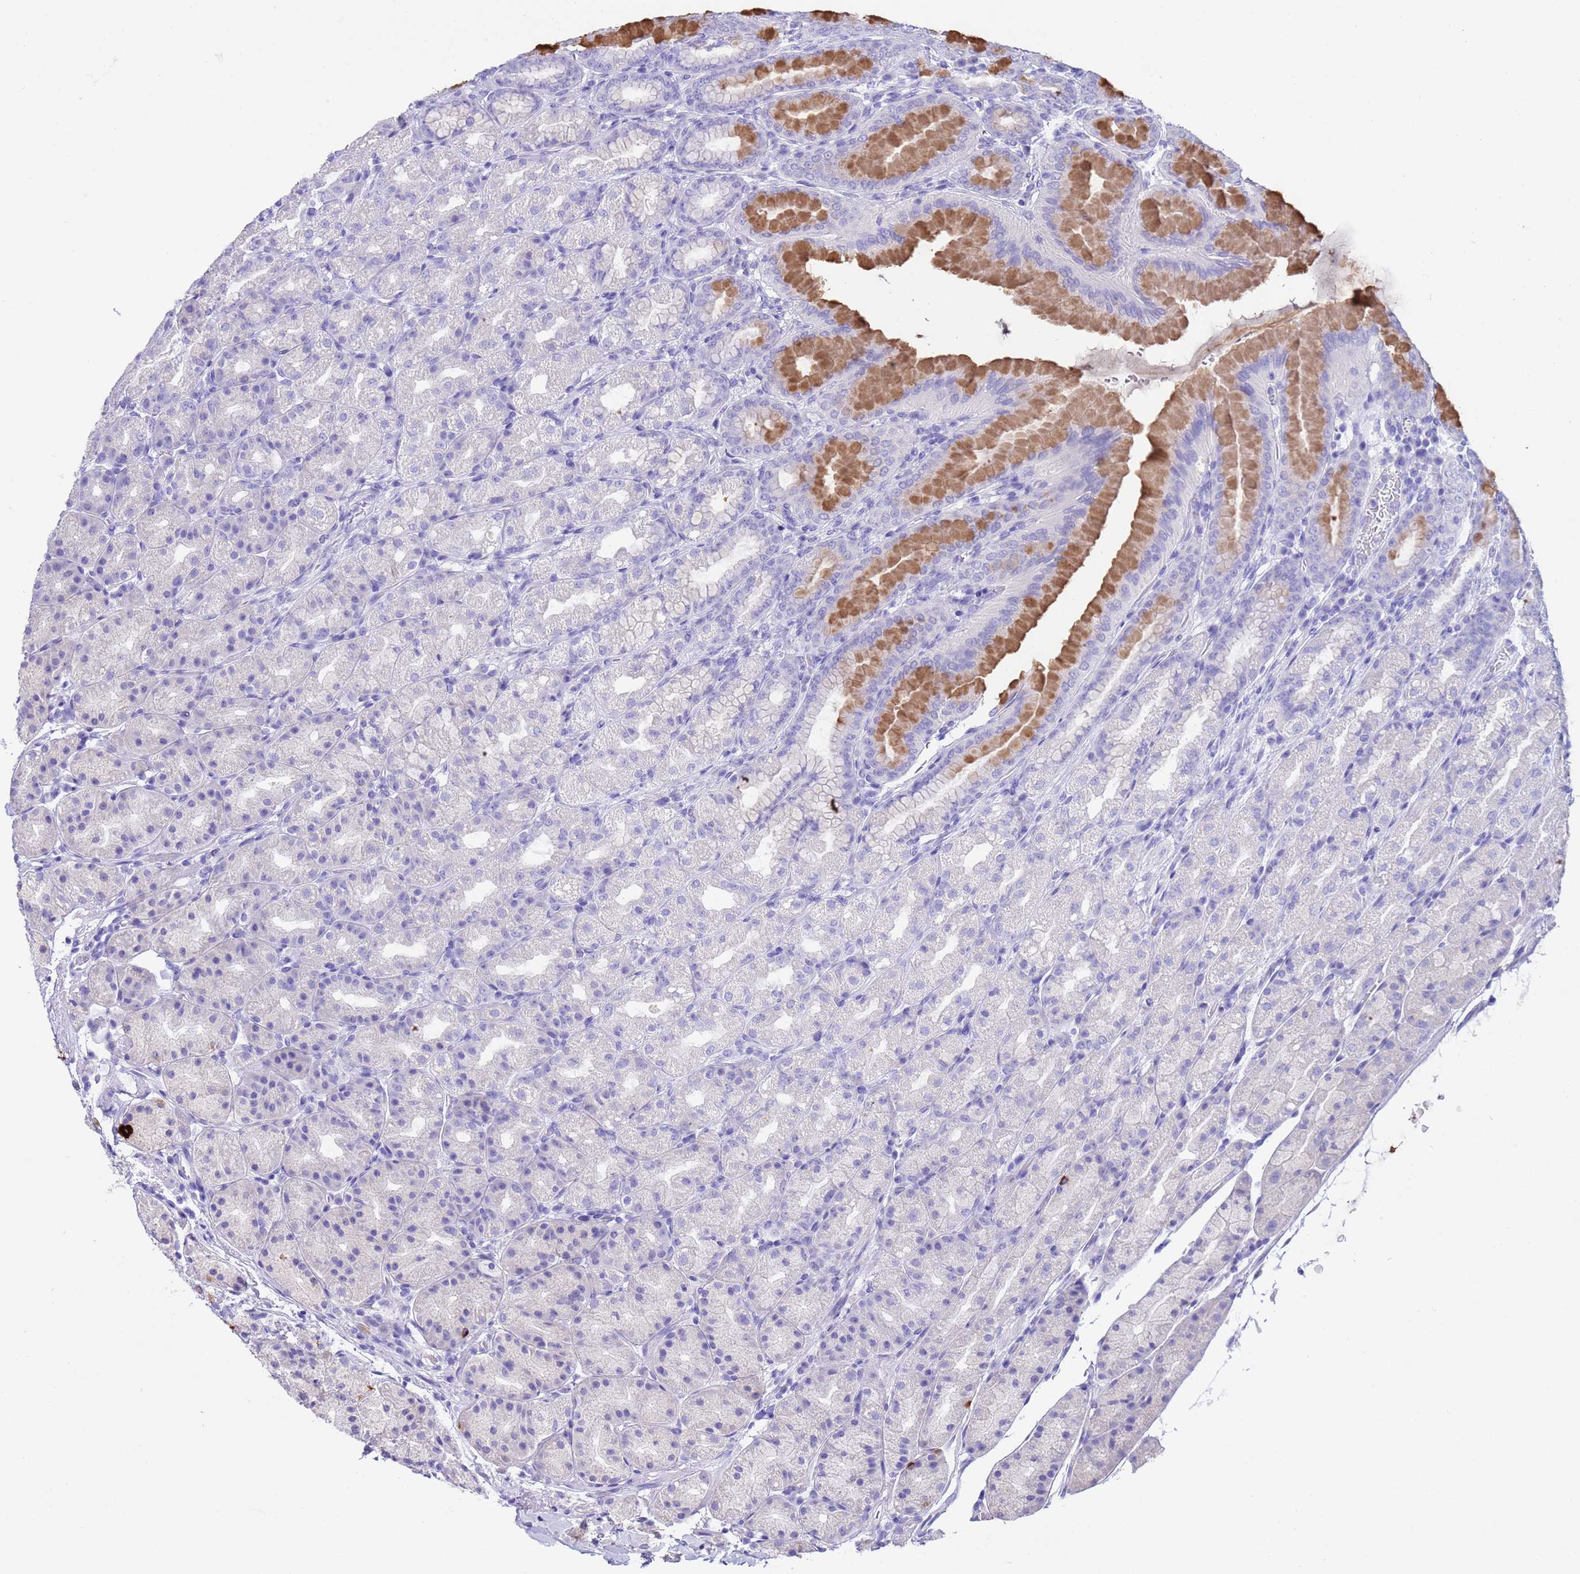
{"staining": {"intensity": "moderate", "quantity": "<25%", "location": "cytoplasmic/membranous"}, "tissue": "stomach", "cell_type": "Glandular cells", "image_type": "normal", "snomed": [{"axis": "morphology", "description": "Normal tissue, NOS"}, {"axis": "topography", "description": "Stomach, upper"}, {"axis": "topography", "description": "Stomach"}], "caption": "Stomach stained with DAB immunohistochemistry (IHC) exhibits low levels of moderate cytoplasmic/membranous staining in approximately <25% of glandular cells.", "gene": "CPB1", "patient": {"sex": "male", "age": 68}}